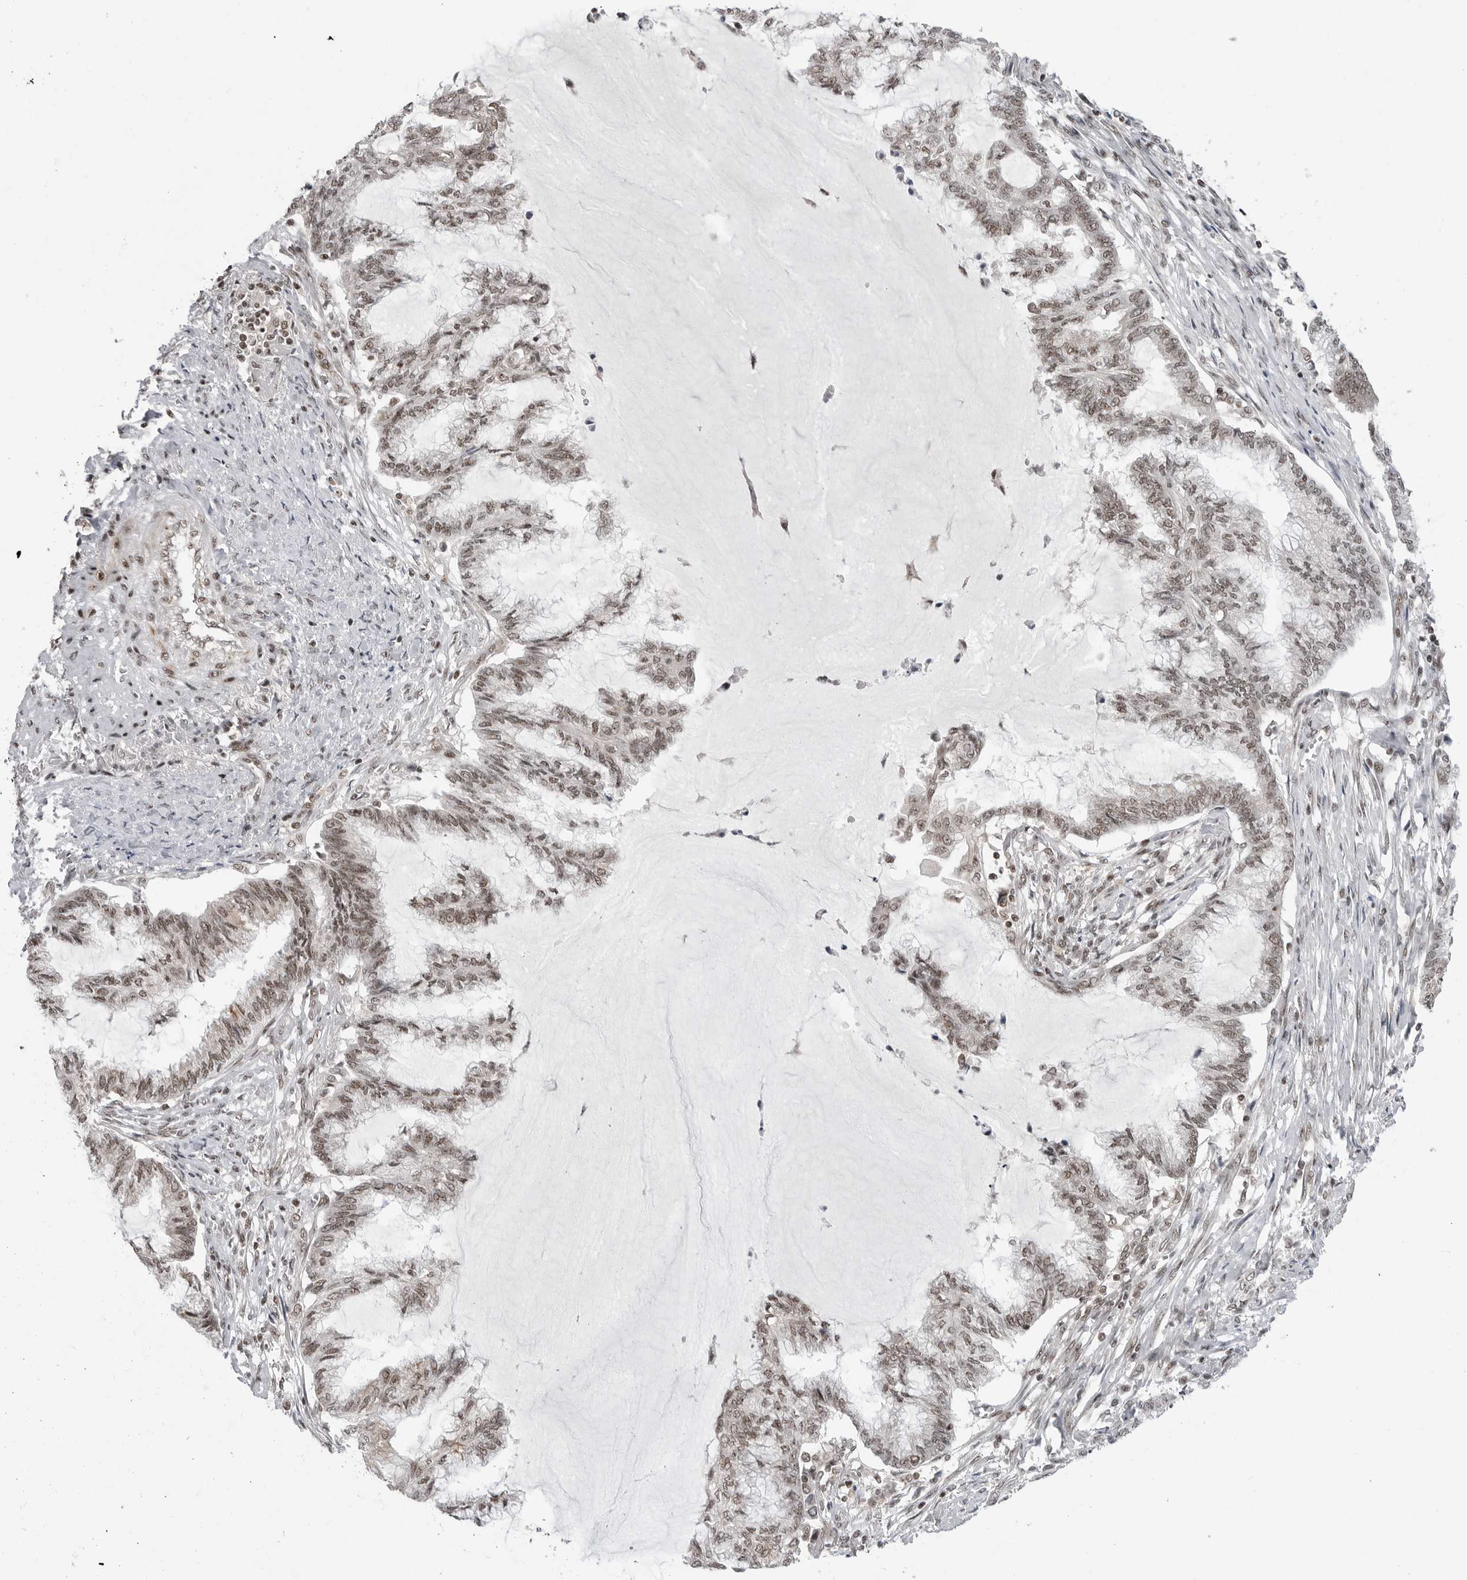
{"staining": {"intensity": "weak", "quantity": ">75%", "location": "nuclear"}, "tissue": "endometrial cancer", "cell_type": "Tumor cells", "image_type": "cancer", "snomed": [{"axis": "morphology", "description": "Adenocarcinoma, NOS"}, {"axis": "topography", "description": "Endometrium"}], "caption": "The image exhibits a brown stain indicating the presence of a protein in the nuclear of tumor cells in endometrial cancer (adenocarcinoma).", "gene": "TRIM66", "patient": {"sex": "female", "age": 86}}